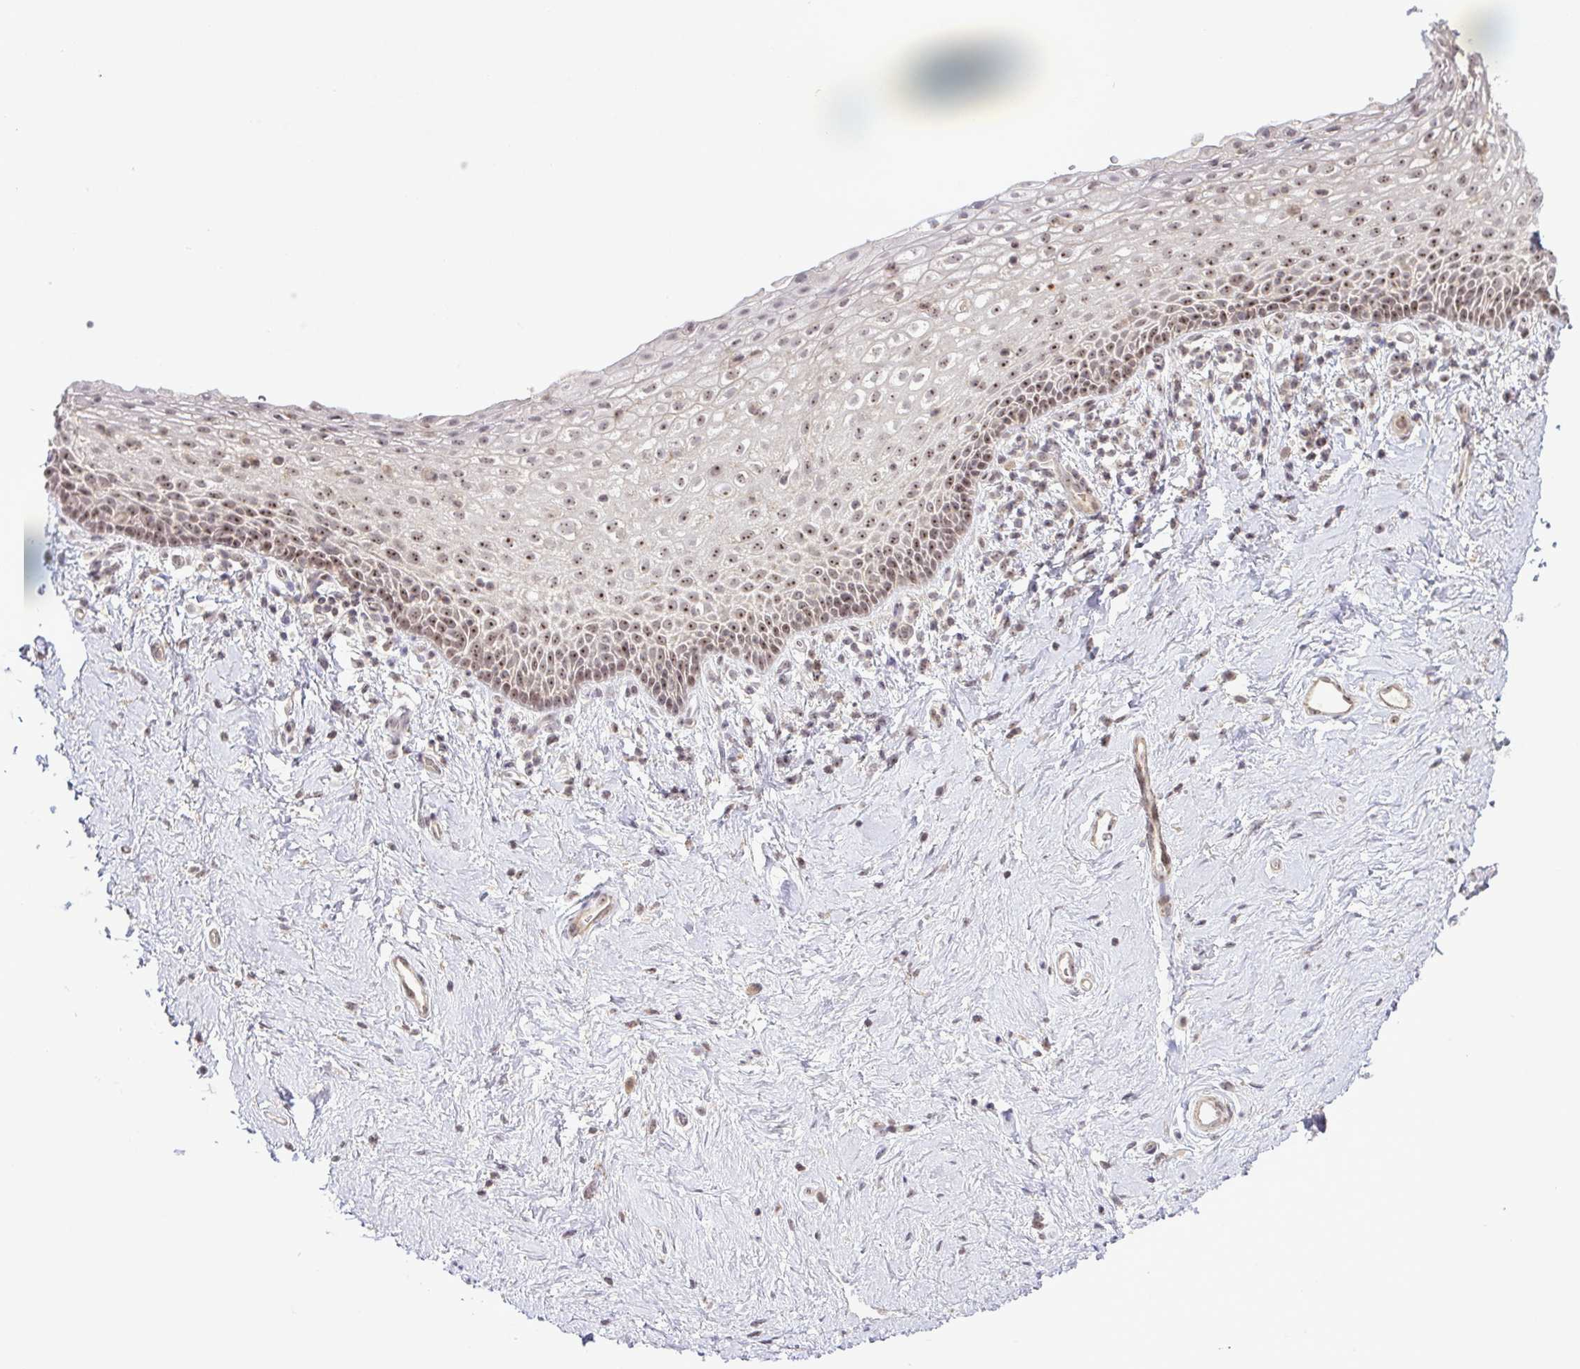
{"staining": {"intensity": "moderate", "quantity": ">75%", "location": "nuclear"}, "tissue": "vagina", "cell_type": "Squamous epithelial cells", "image_type": "normal", "snomed": [{"axis": "morphology", "description": "Normal tissue, NOS"}, {"axis": "topography", "description": "Vagina"}], "caption": "This is a micrograph of immunohistochemistry (IHC) staining of benign vagina, which shows moderate positivity in the nuclear of squamous epithelial cells.", "gene": "RSL24D1", "patient": {"sex": "female", "age": 61}}